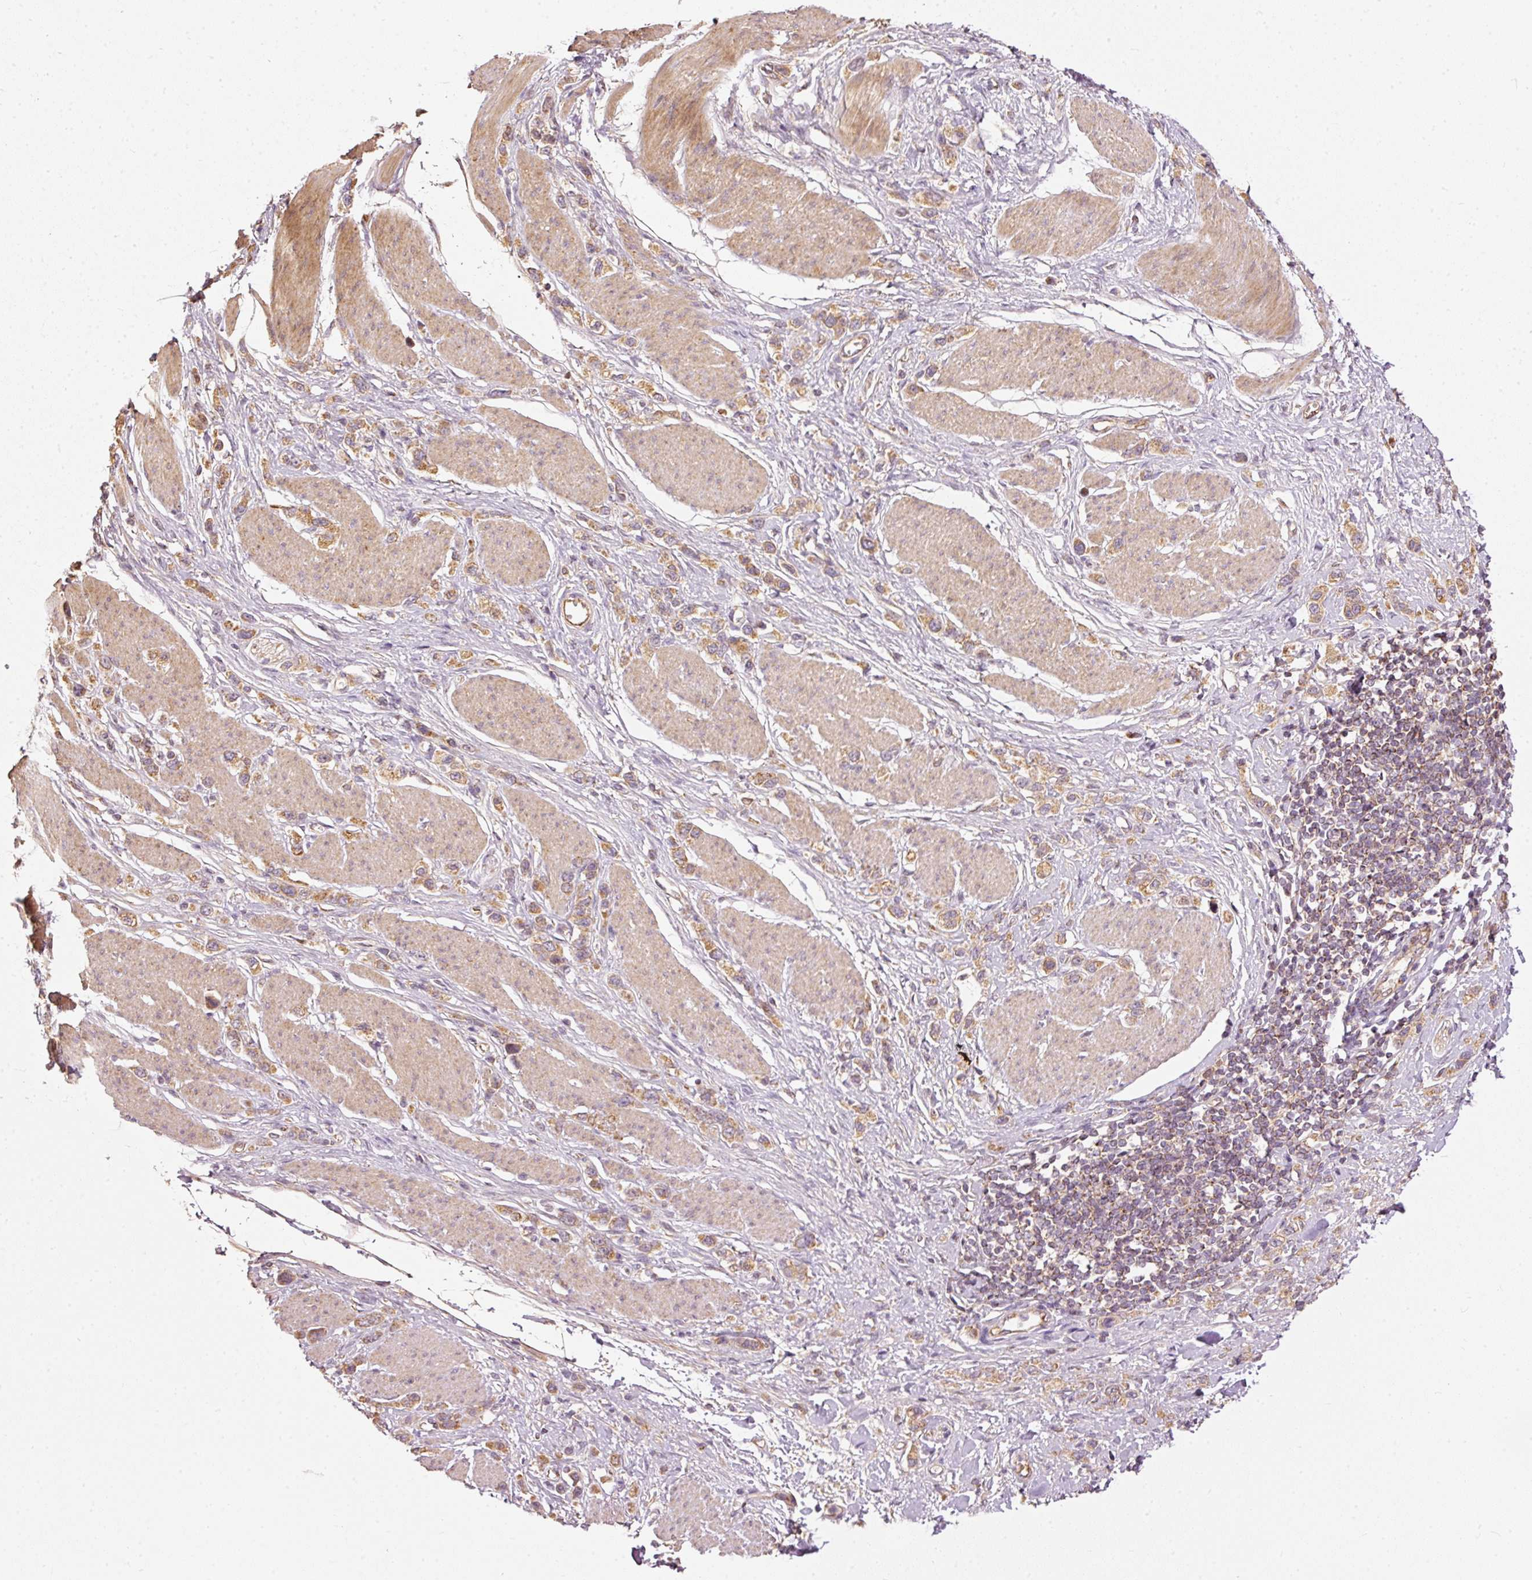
{"staining": {"intensity": "moderate", "quantity": ">75%", "location": "cytoplasmic/membranous"}, "tissue": "stomach cancer", "cell_type": "Tumor cells", "image_type": "cancer", "snomed": [{"axis": "morphology", "description": "Adenocarcinoma, NOS"}, {"axis": "topography", "description": "Stomach"}], "caption": "A high-resolution micrograph shows immunohistochemistry (IHC) staining of stomach cancer (adenocarcinoma), which exhibits moderate cytoplasmic/membranous staining in approximately >75% of tumor cells.", "gene": "MTHFD1L", "patient": {"sex": "female", "age": 65}}